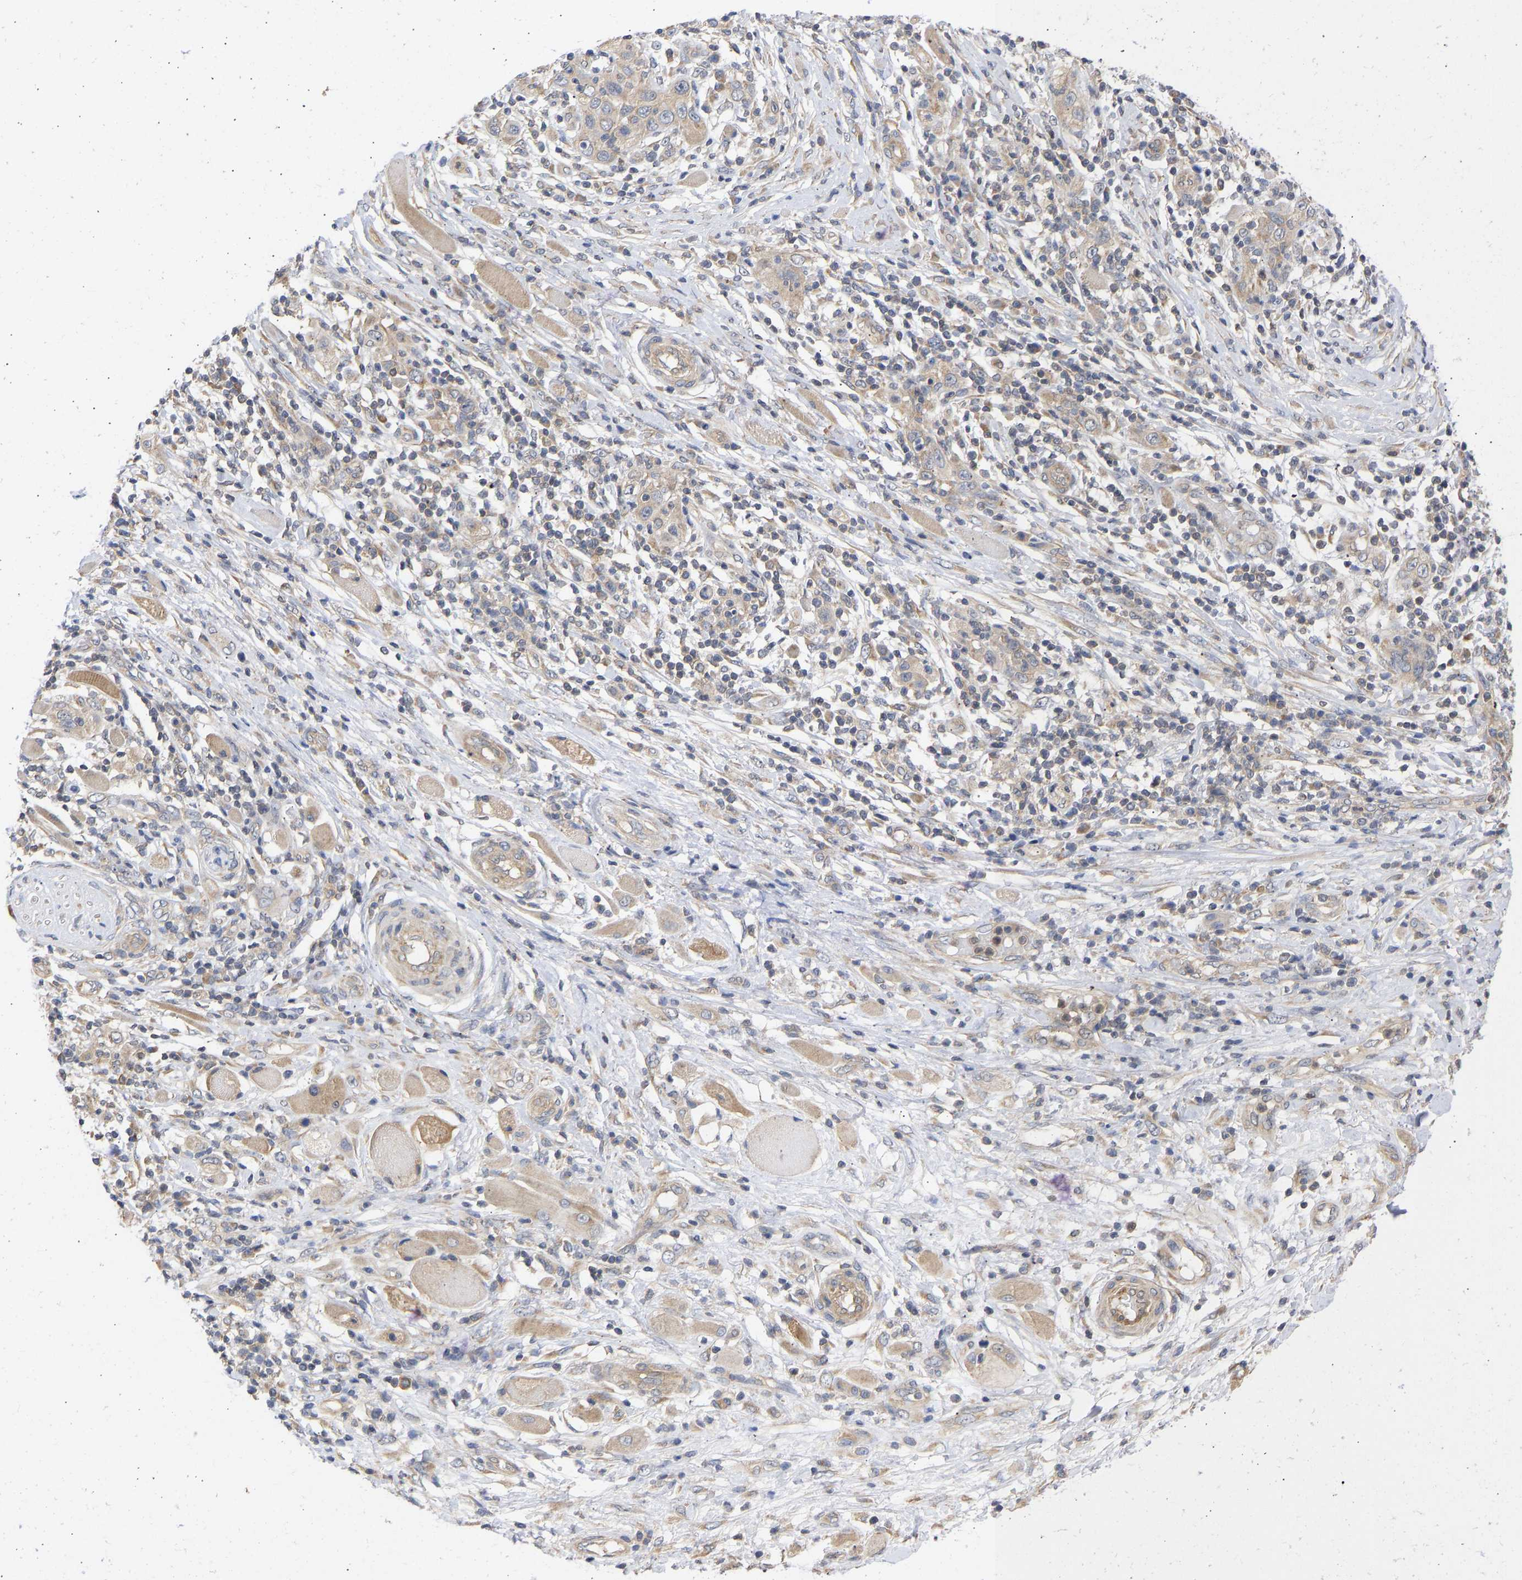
{"staining": {"intensity": "weak", "quantity": ">75%", "location": "cytoplasmic/membranous"}, "tissue": "skin cancer", "cell_type": "Tumor cells", "image_type": "cancer", "snomed": [{"axis": "morphology", "description": "Squamous cell carcinoma, NOS"}, {"axis": "topography", "description": "Skin"}], "caption": "A histopathology image of skin squamous cell carcinoma stained for a protein exhibits weak cytoplasmic/membranous brown staining in tumor cells. Ihc stains the protein of interest in brown and the nuclei are stained blue.", "gene": "MAP2K3", "patient": {"sex": "female", "age": 88}}